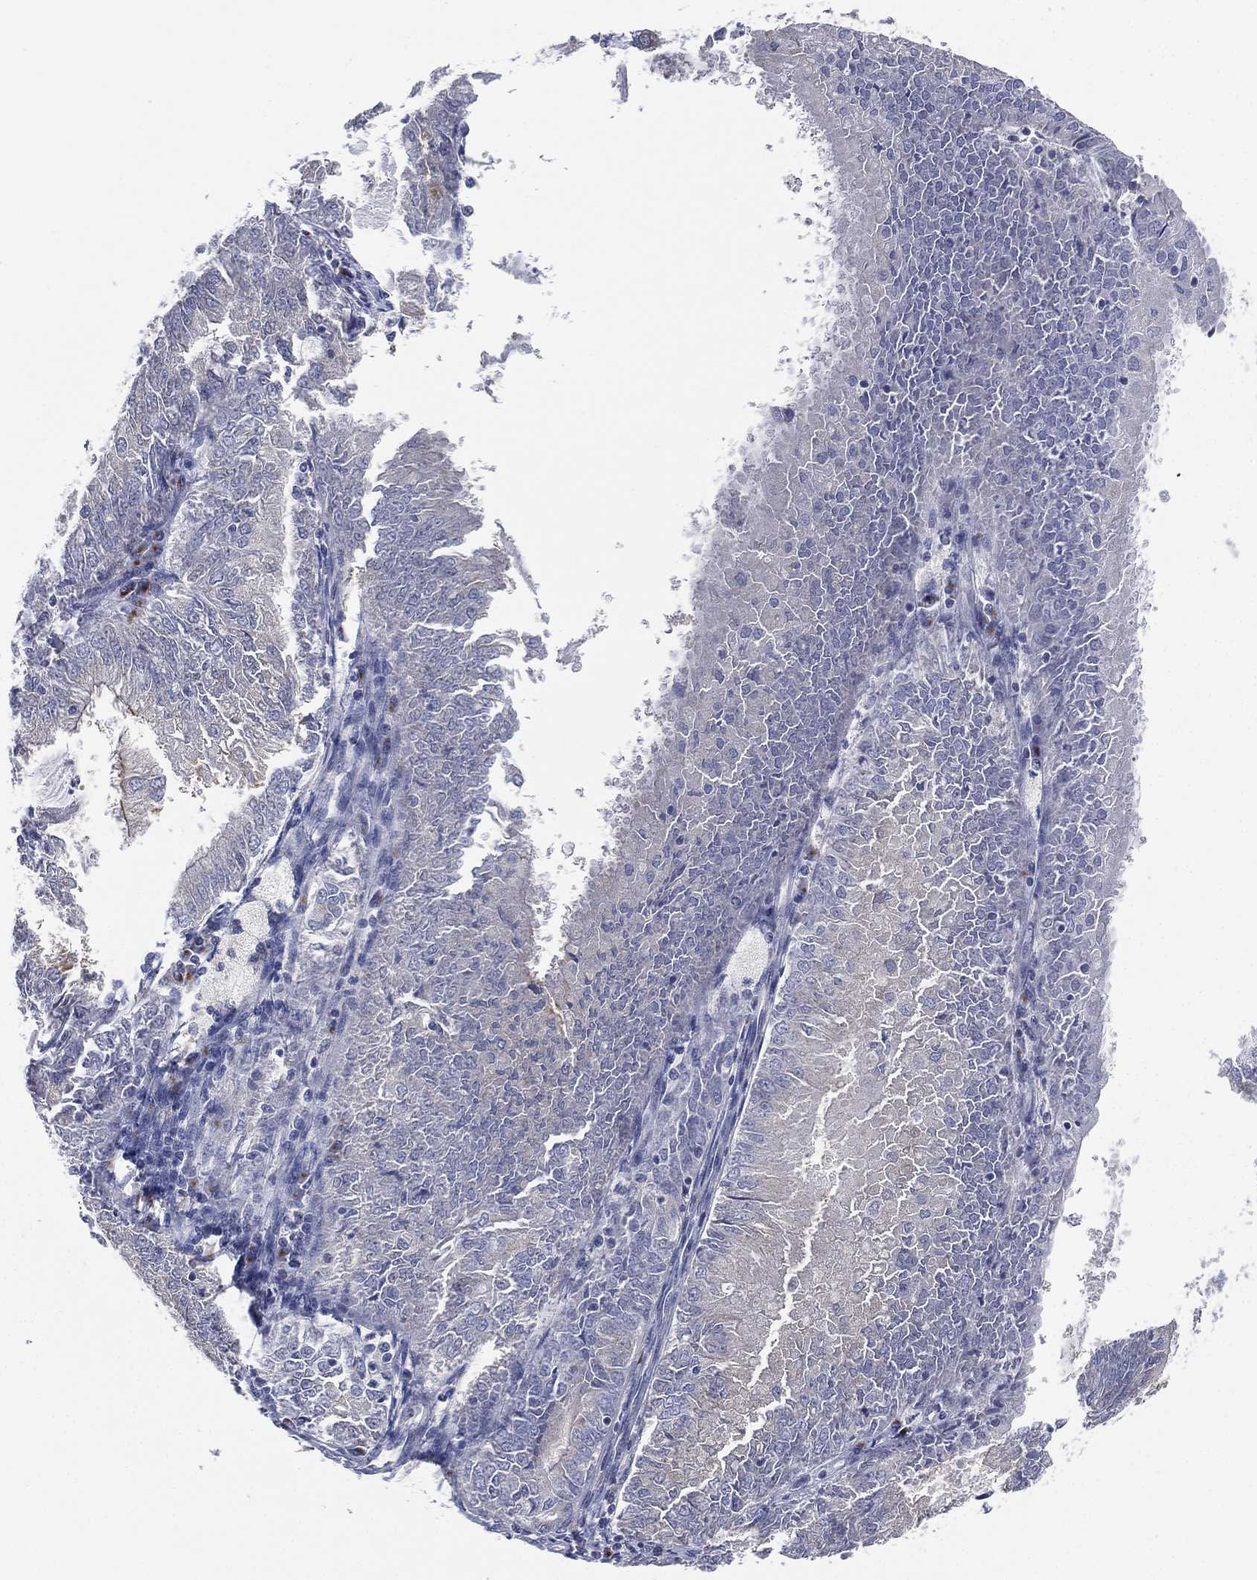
{"staining": {"intensity": "negative", "quantity": "none", "location": "none"}, "tissue": "endometrial cancer", "cell_type": "Tumor cells", "image_type": "cancer", "snomed": [{"axis": "morphology", "description": "Adenocarcinoma, NOS"}, {"axis": "topography", "description": "Endometrium"}], "caption": "This is an IHC micrograph of endometrial cancer (adenocarcinoma). There is no expression in tumor cells.", "gene": "ATP8A2", "patient": {"sex": "female", "age": 57}}